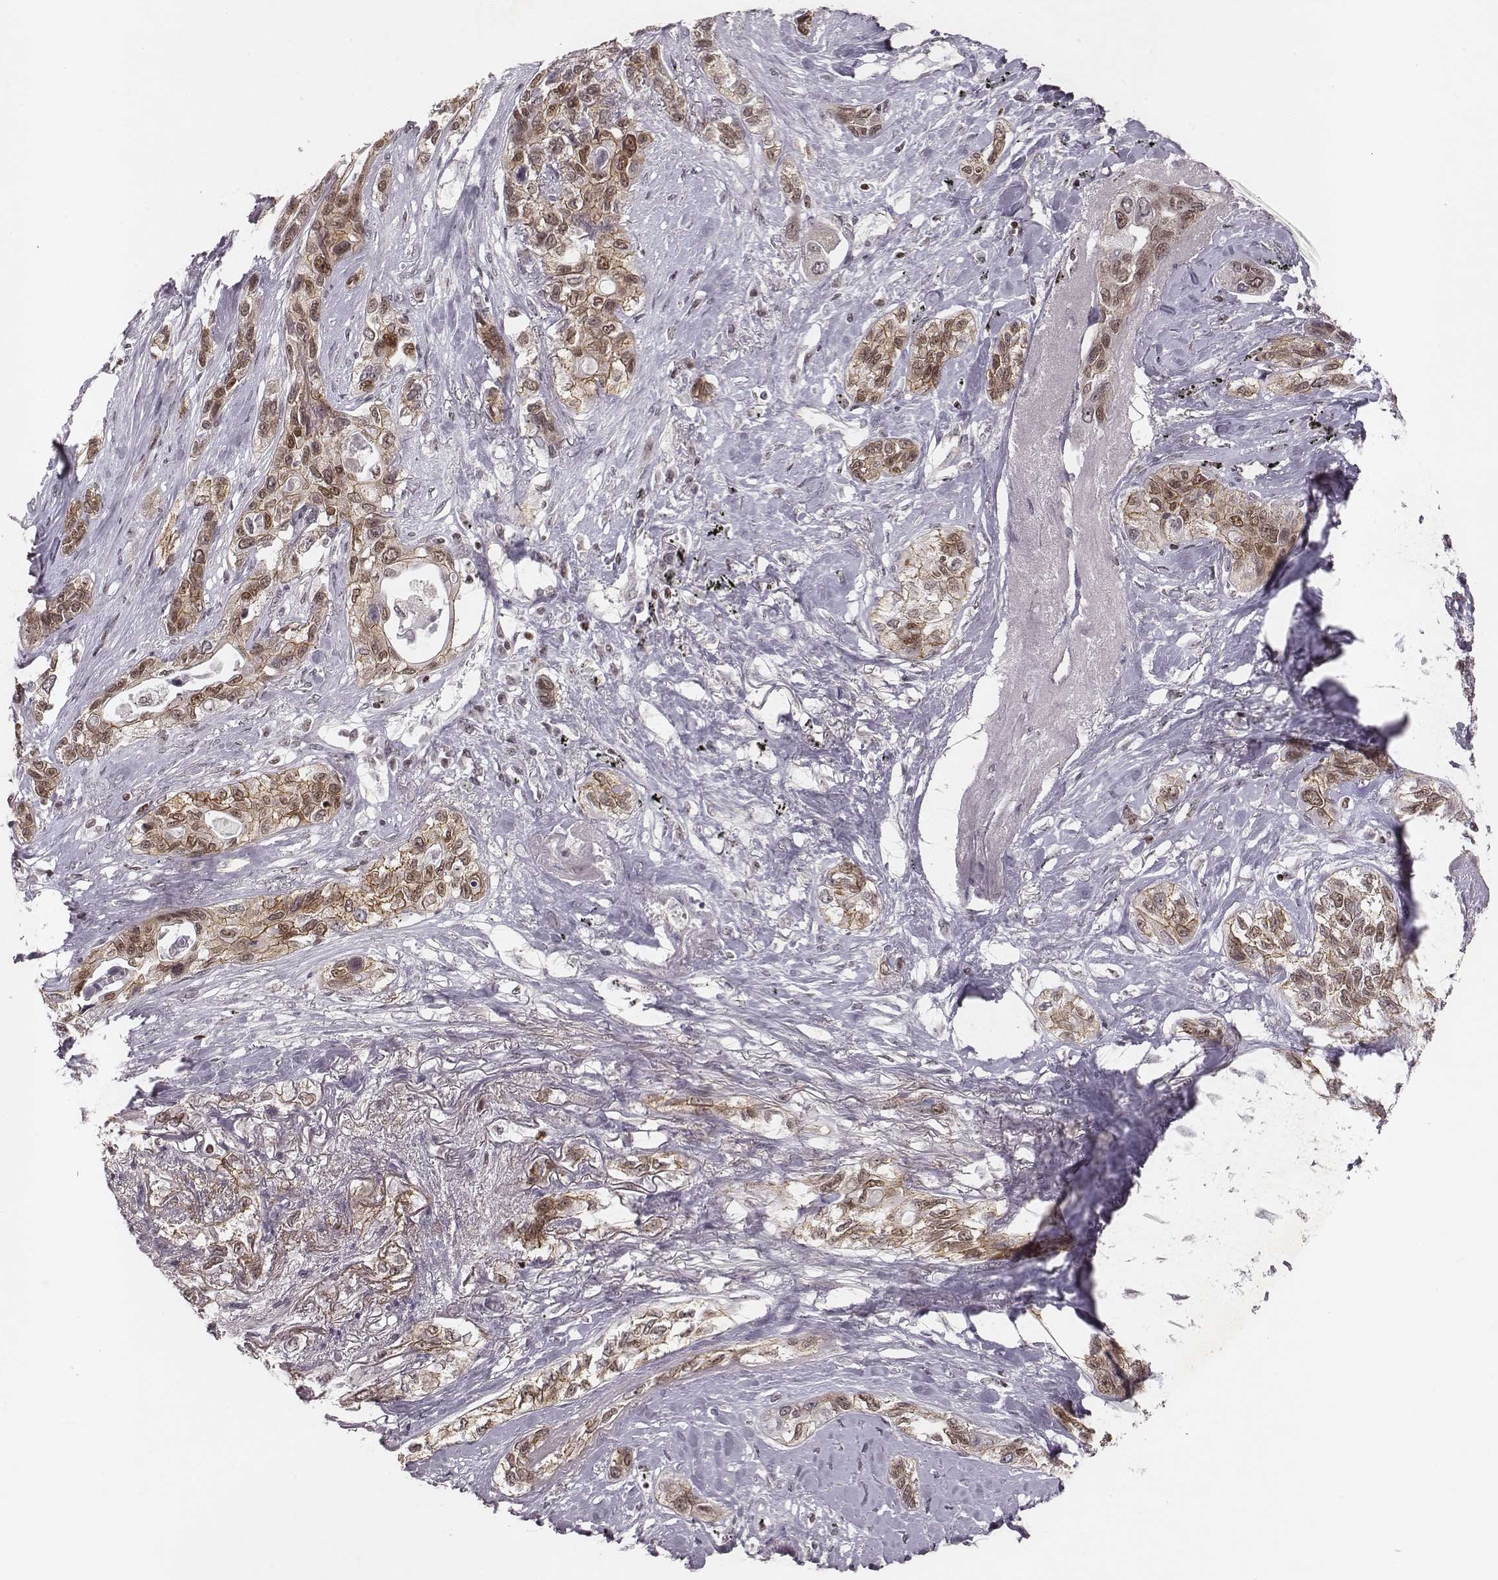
{"staining": {"intensity": "moderate", "quantity": ">75%", "location": "cytoplasmic/membranous,nuclear"}, "tissue": "lung cancer", "cell_type": "Tumor cells", "image_type": "cancer", "snomed": [{"axis": "morphology", "description": "Squamous cell carcinoma, NOS"}, {"axis": "topography", "description": "Lung"}], "caption": "High-power microscopy captured an IHC micrograph of squamous cell carcinoma (lung), revealing moderate cytoplasmic/membranous and nuclear staining in approximately >75% of tumor cells.", "gene": "WDR59", "patient": {"sex": "female", "age": 70}}